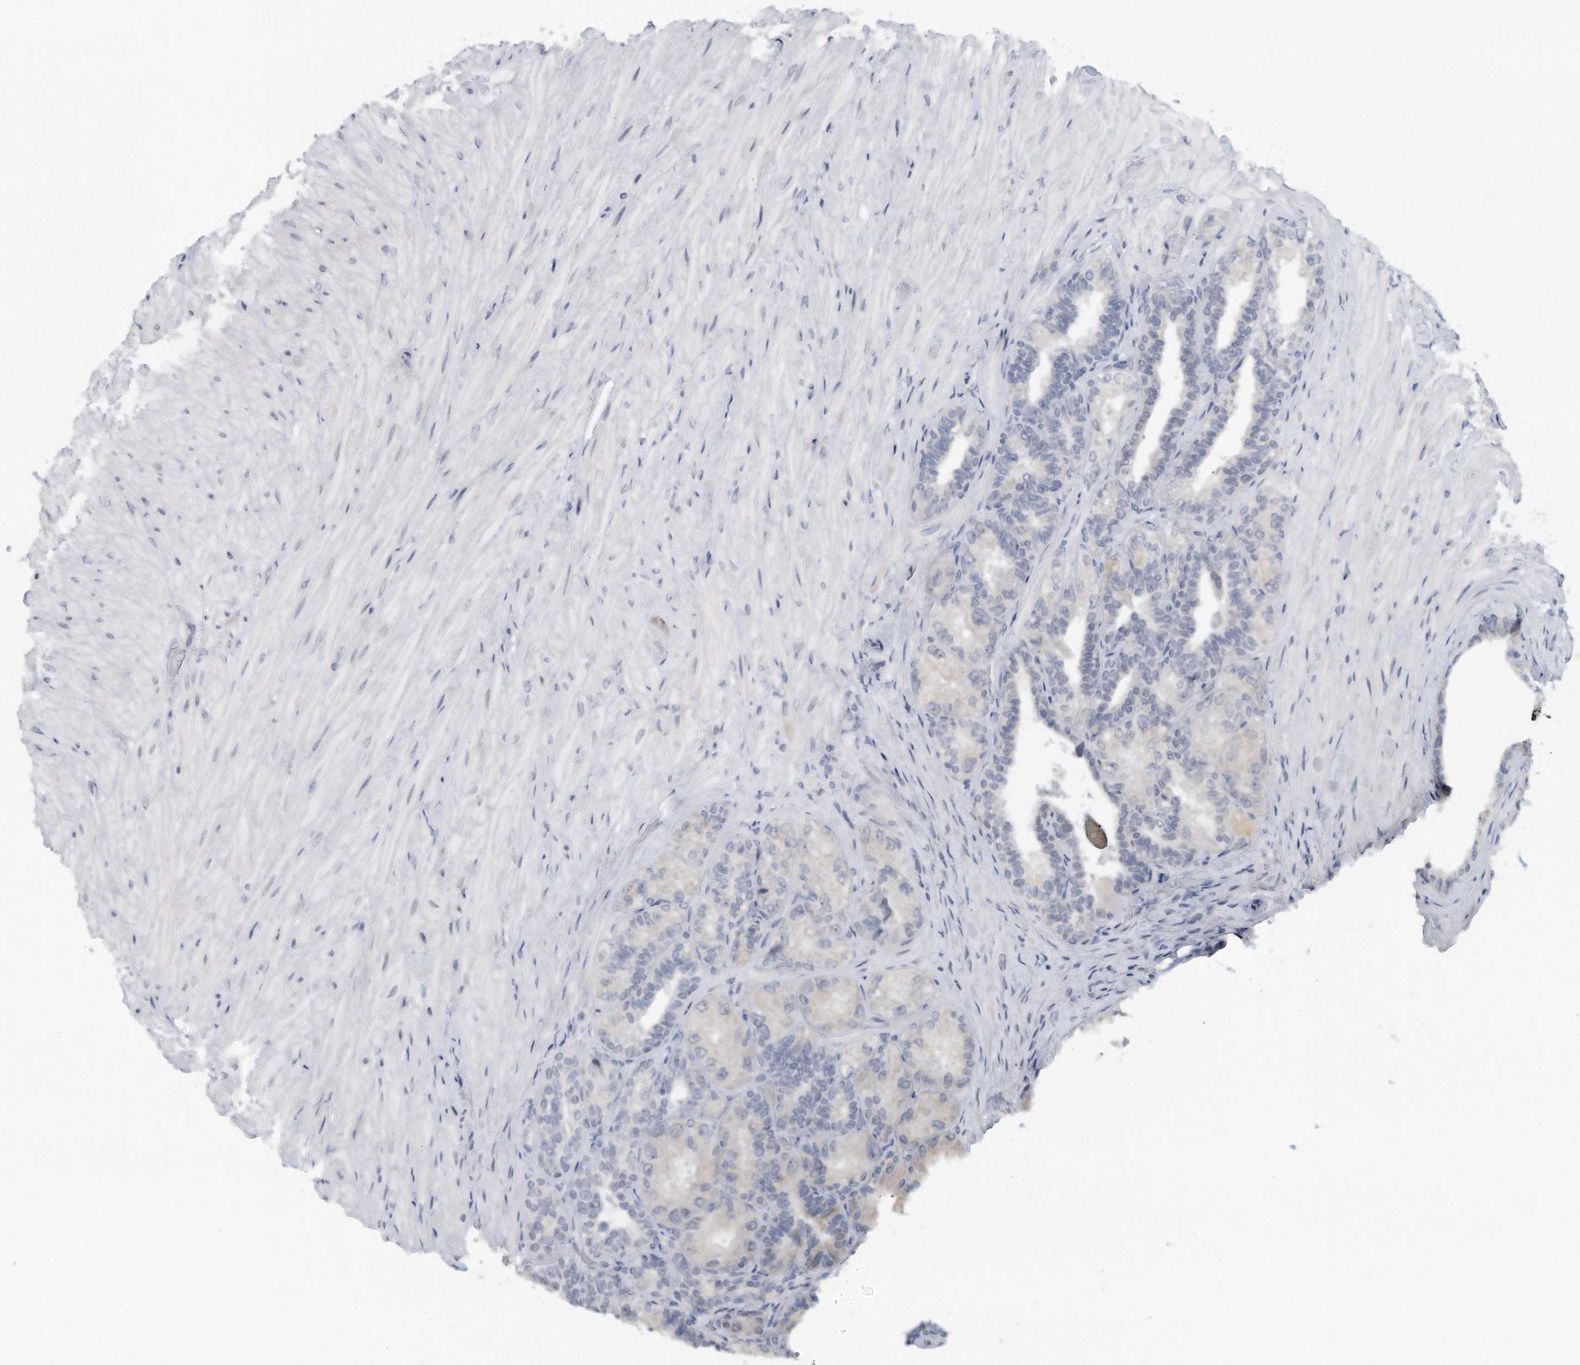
{"staining": {"intensity": "weak", "quantity": "<25%", "location": "cytoplasmic/membranous"}, "tissue": "seminal vesicle", "cell_type": "Glandular cells", "image_type": "normal", "snomed": [{"axis": "morphology", "description": "Normal tissue, NOS"}, {"axis": "topography", "description": "Prostate"}, {"axis": "topography", "description": "Seminal veicle"}], "caption": "Glandular cells show no significant protein expression in benign seminal vesicle. (Stains: DAB immunohistochemistry with hematoxylin counter stain, Microscopy: brightfield microscopy at high magnification).", "gene": "DDX43", "patient": {"sex": "male", "age": 67}}